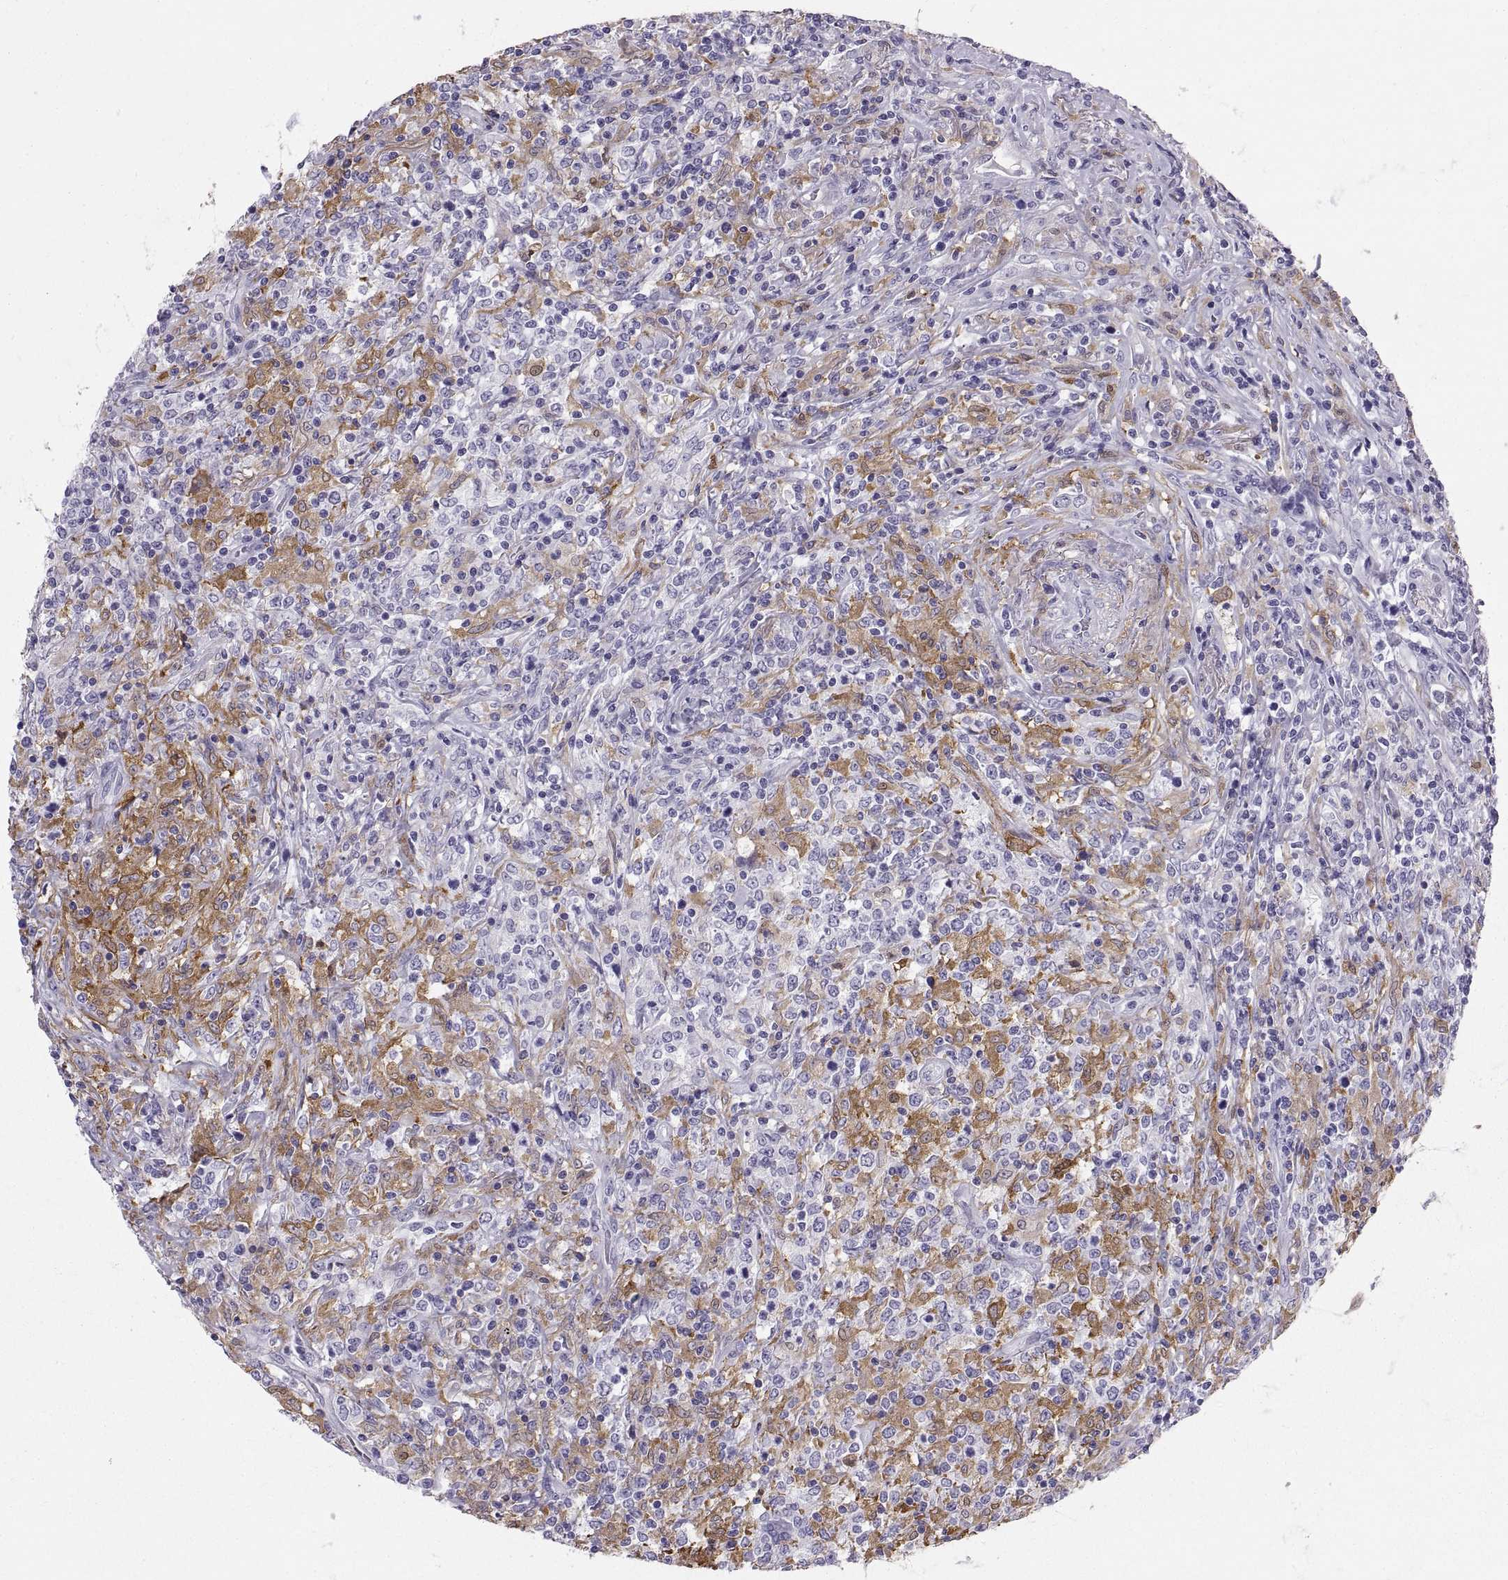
{"staining": {"intensity": "negative", "quantity": "none", "location": "none"}, "tissue": "lymphoma", "cell_type": "Tumor cells", "image_type": "cancer", "snomed": [{"axis": "morphology", "description": "Malignant lymphoma, non-Hodgkin's type, High grade"}, {"axis": "topography", "description": "Lung"}], "caption": "Micrograph shows no significant protein positivity in tumor cells of lymphoma. The staining is performed using DAB (3,3'-diaminobenzidine) brown chromogen with nuclei counter-stained in using hematoxylin.", "gene": "SLC22A6", "patient": {"sex": "male", "age": 79}}